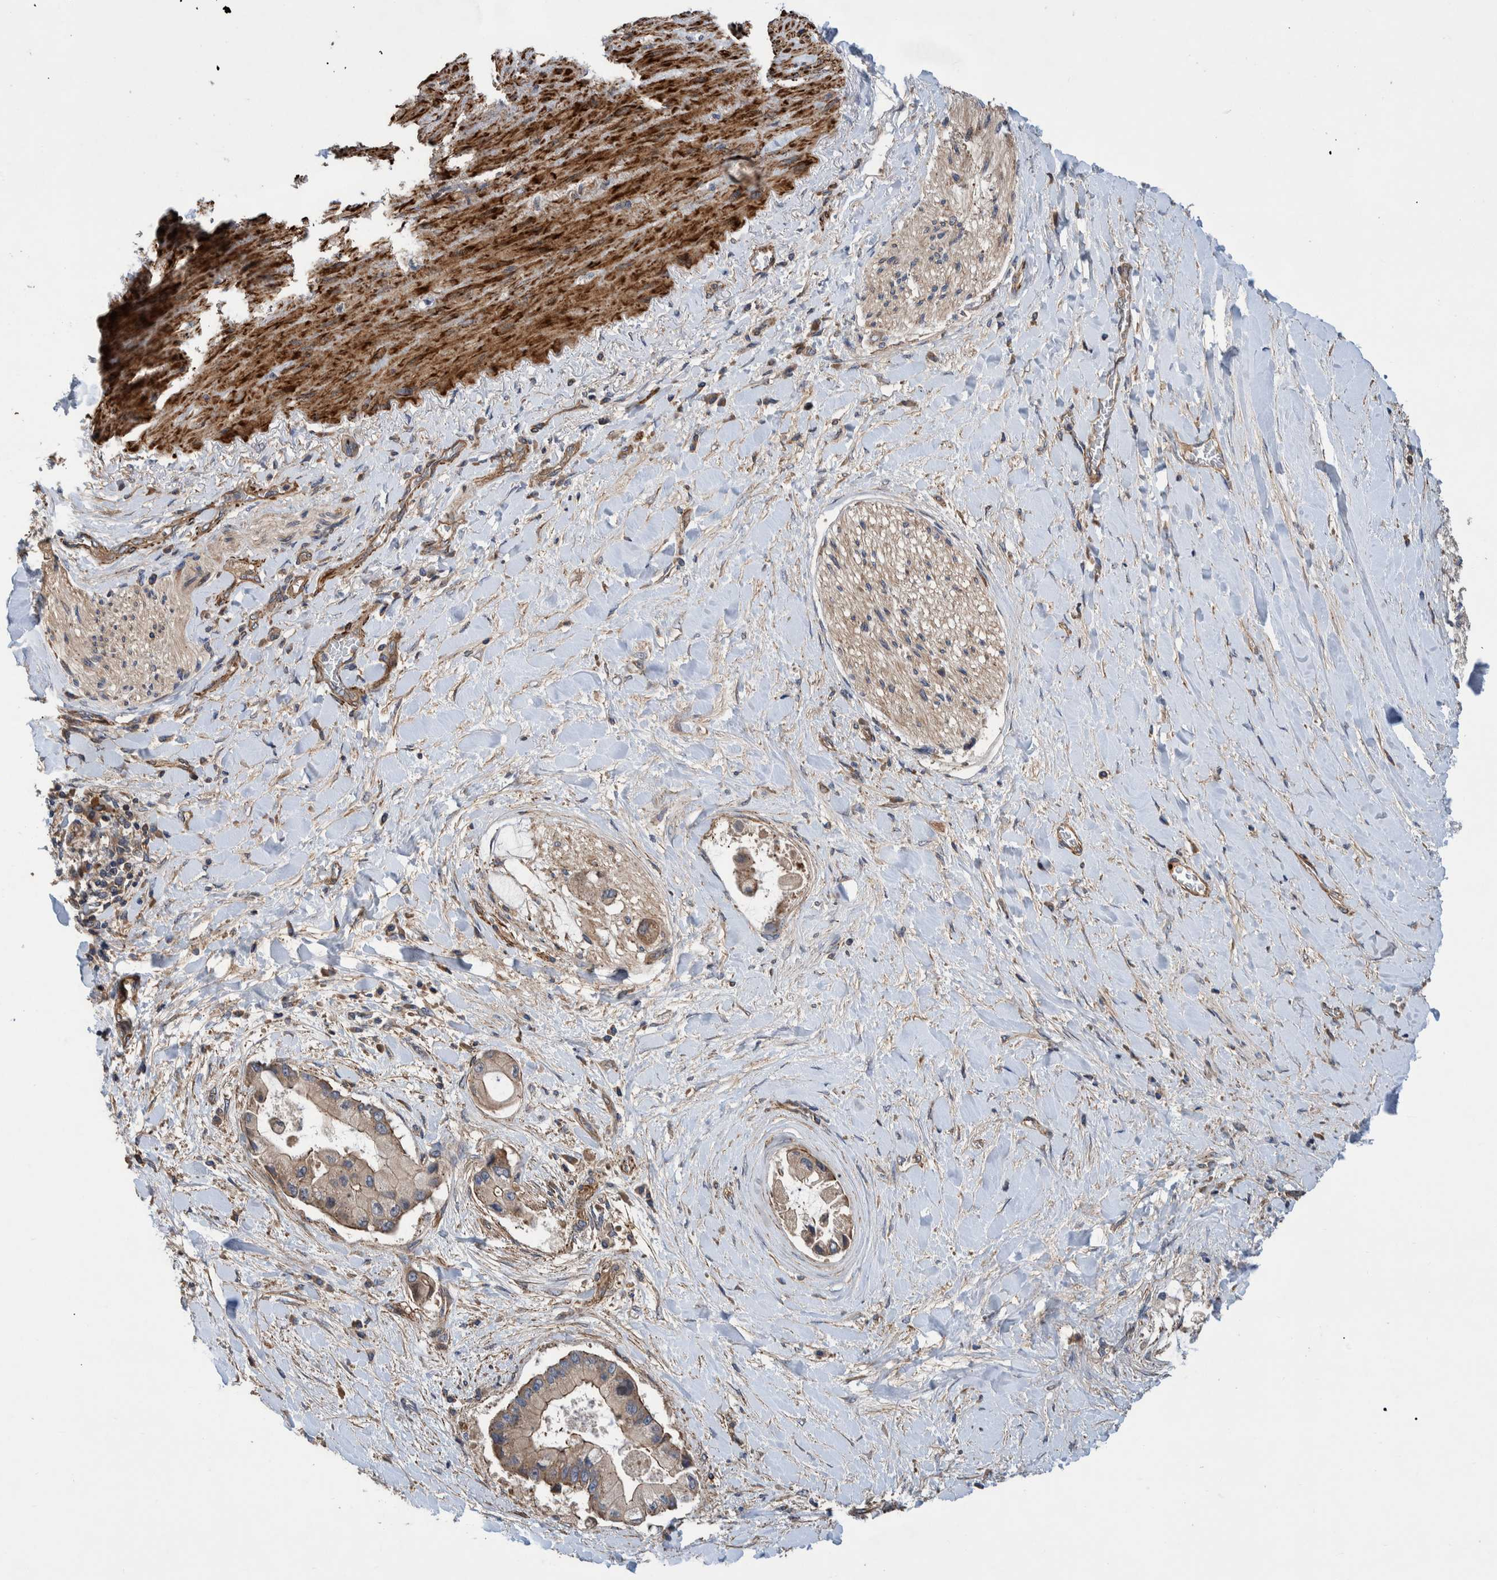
{"staining": {"intensity": "moderate", "quantity": ">75%", "location": "cytoplasmic/membranous"}, "tissue": "liver cancer", "cell_type": "Tumor cells", "image_type": "cancer", "snomed": [{"axis": "morphology", "description": "Cholangiocarcinoma"}, {"axis": "topography", "description": "Liver"}], "caption": "Immunohistochemical staining of human liver cancer reveals moderate cytoplasmic/membranous protein positivity in about >75% of tumor cells.", "gene": "GRPEL2", "patient": {"sex": "male", "age": 50}}